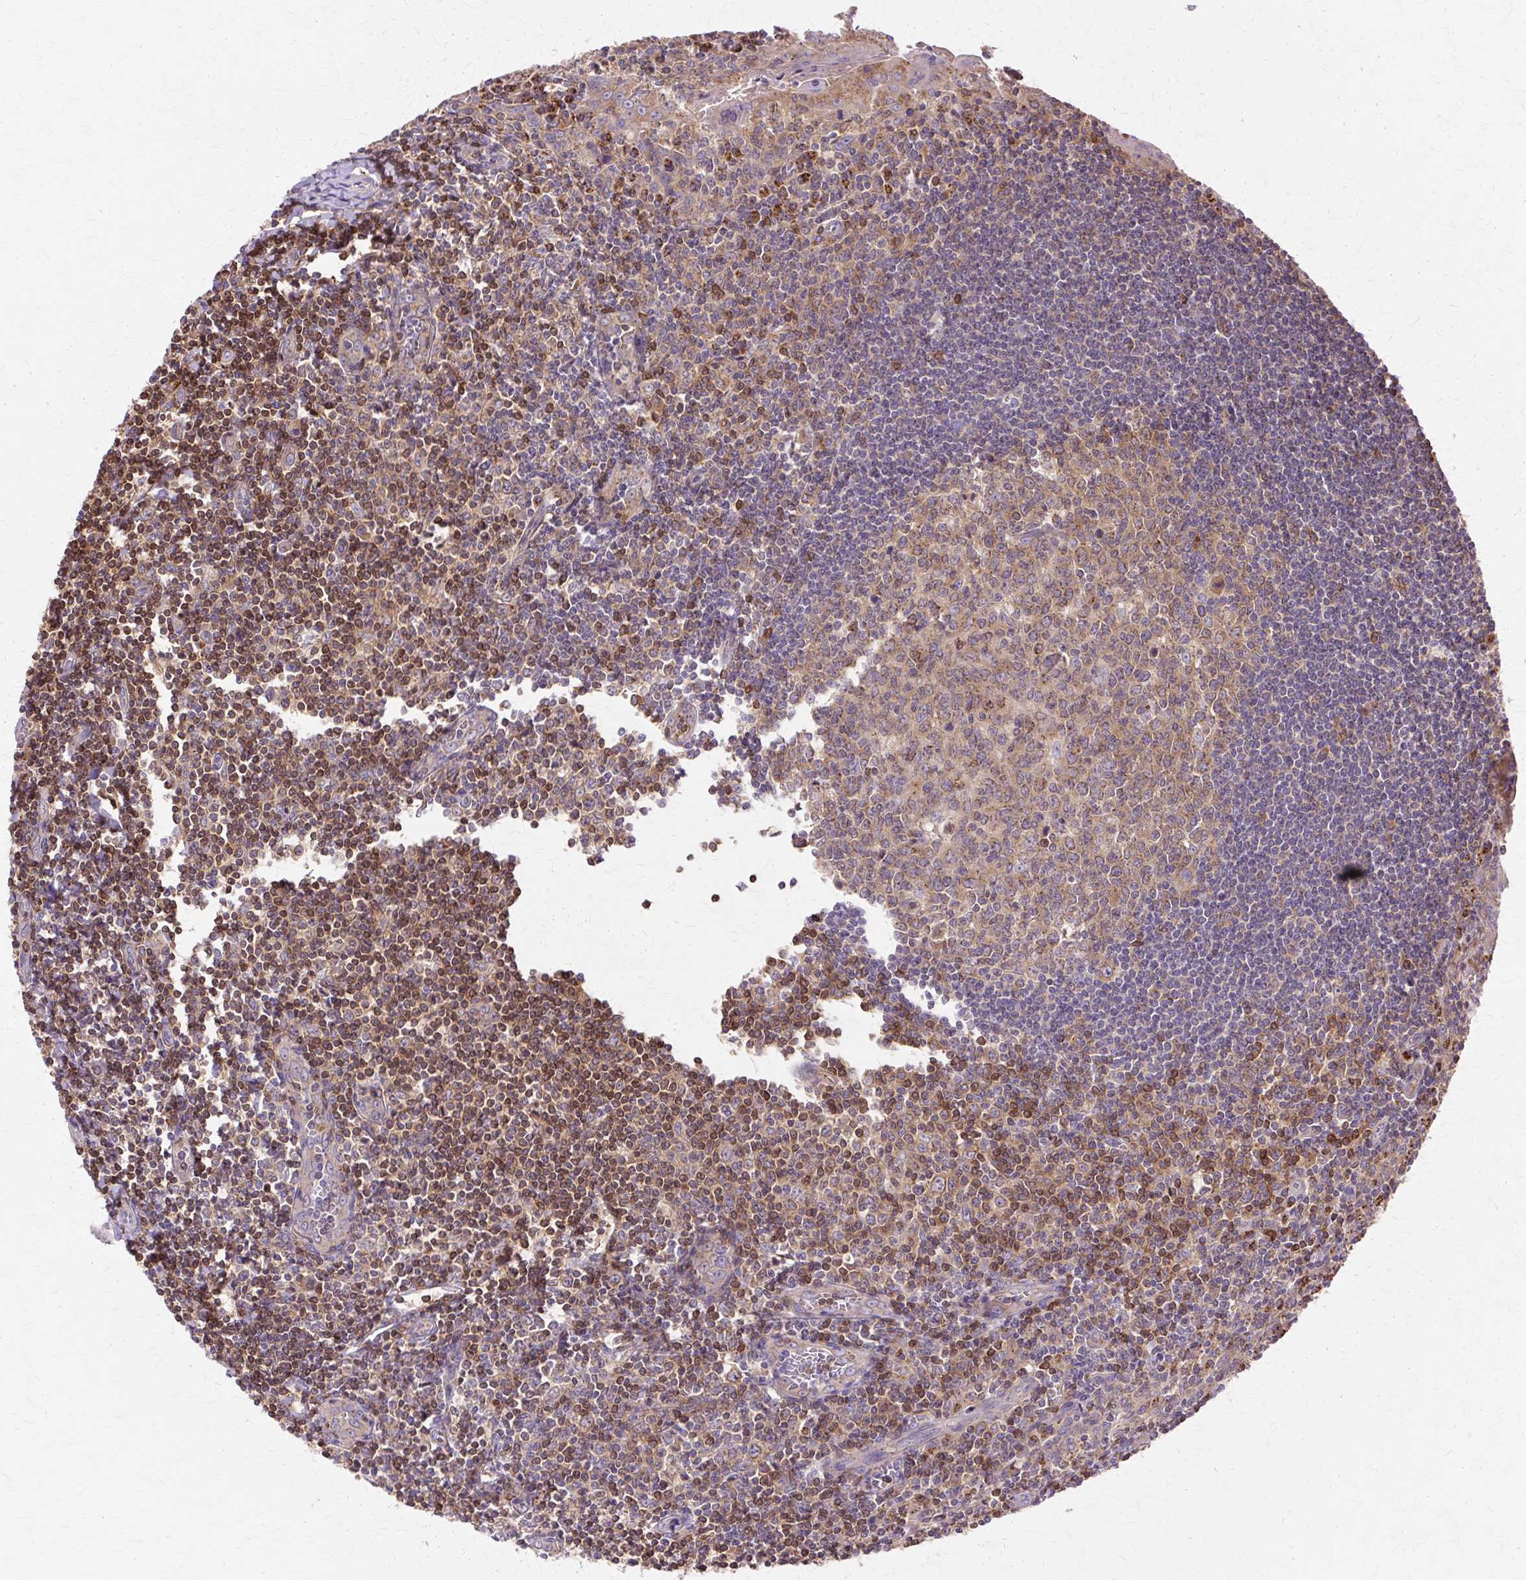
{"staining": {"intensity": "moderate", "quantity": ">75%", "location": "cytoplasmic/membranous"}, "tissue": "tonsil", "cell_type": "Germinal center cells", "image_type": "normal", "snomed": [{"axis": "morphology", "description": "Normal tissue, NOS"}, {"axis": "topography", "description": "Tonsil"}], "caption": "IHC histopathology image of unremarkable tonsil stained for a protein (brown), which shows medium levels of moderate cytoplasmic/membranous expression in about >75% of germinal center cells.", "gene": "COPB1", "patient": {"sex": "male", "age": 27}}